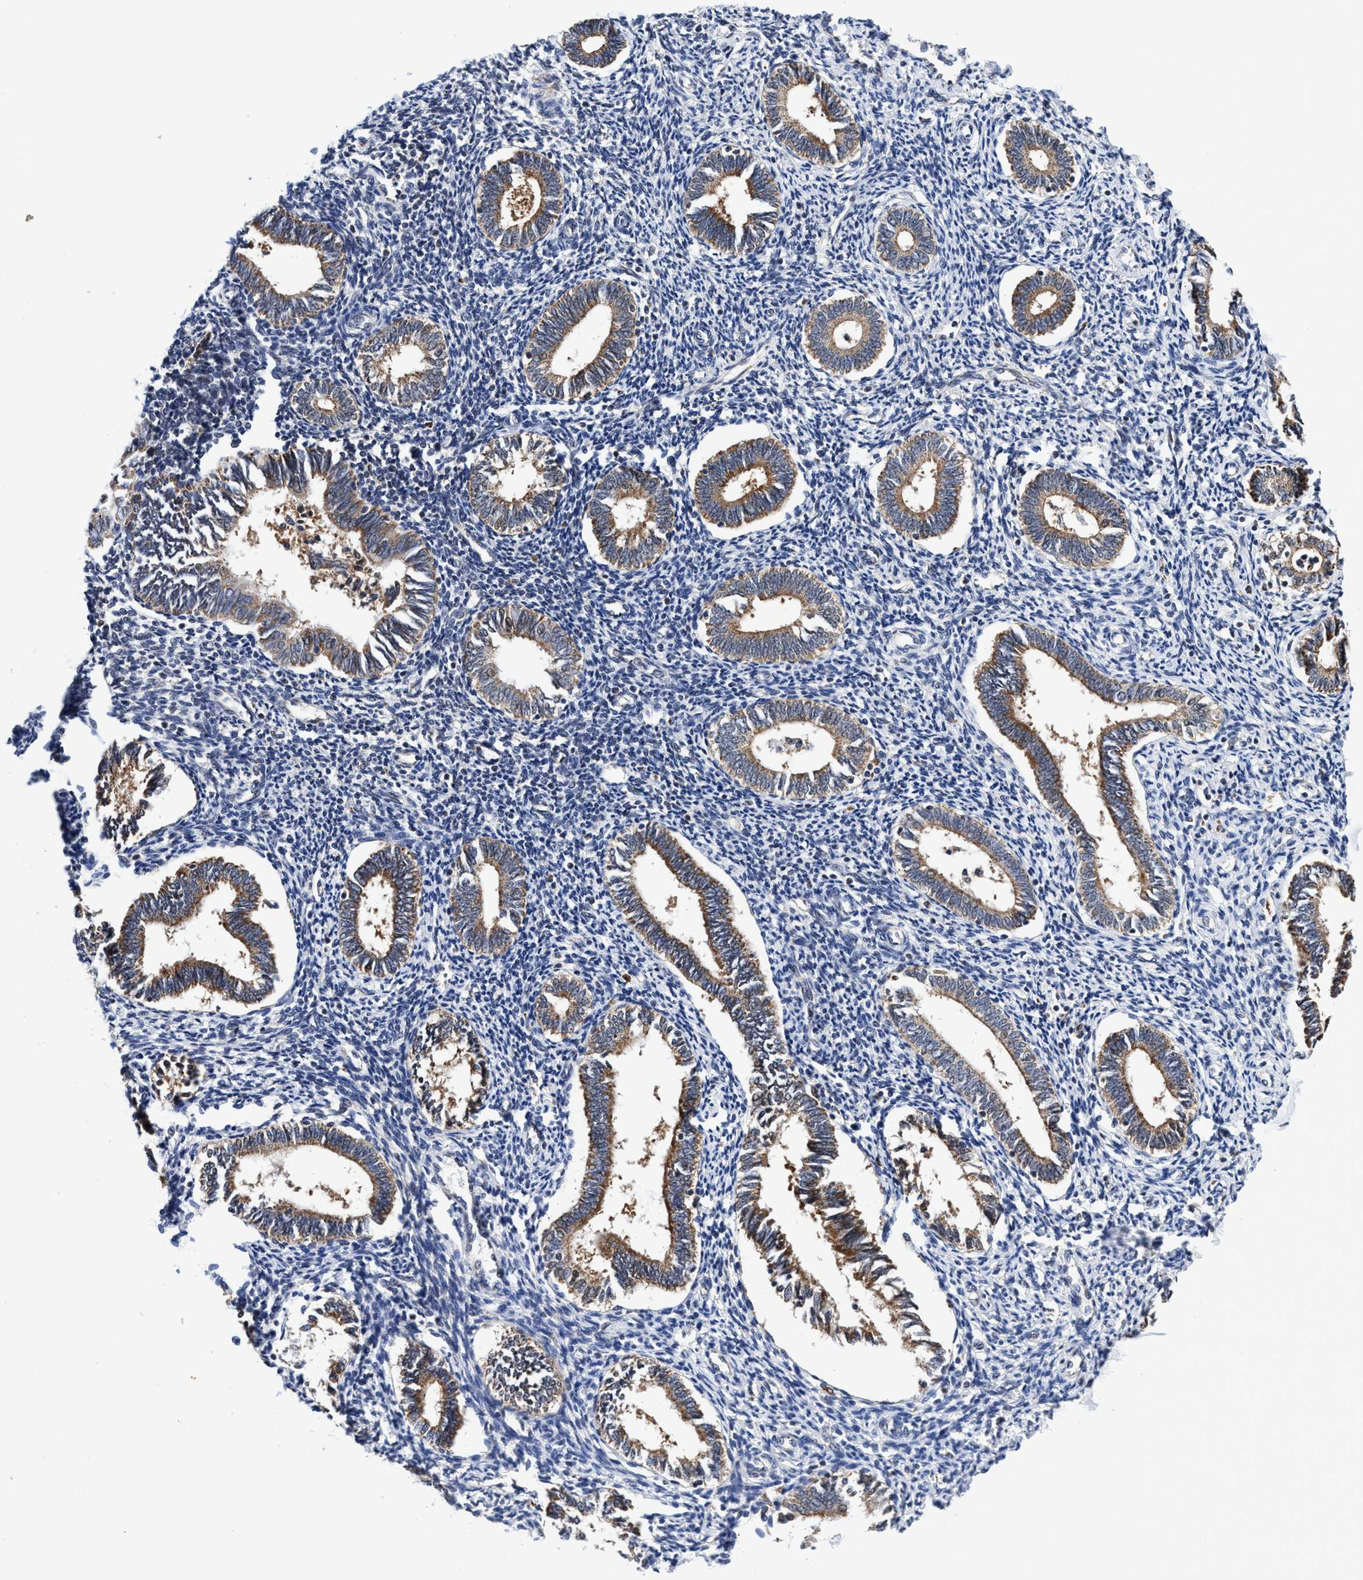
{"staining": {"intensity": "negative", "quantity": "none", "location": "none"}, "tissue": "endometrium", "cell_type": "Cells in endometrial stroma", "image_type": "normal", "snomed": [{"axis": "morphology", "description": "Normal tissue, NOS"}, {"axis": "topography", "description": "Endometrium"}], "caption": "Normal endometrium was stained to show a protein in brown. There is no significant expression in cells in endometrial stroma.", "gene": "AGAP2", "patient": {"sex": "female", "age": 41}}